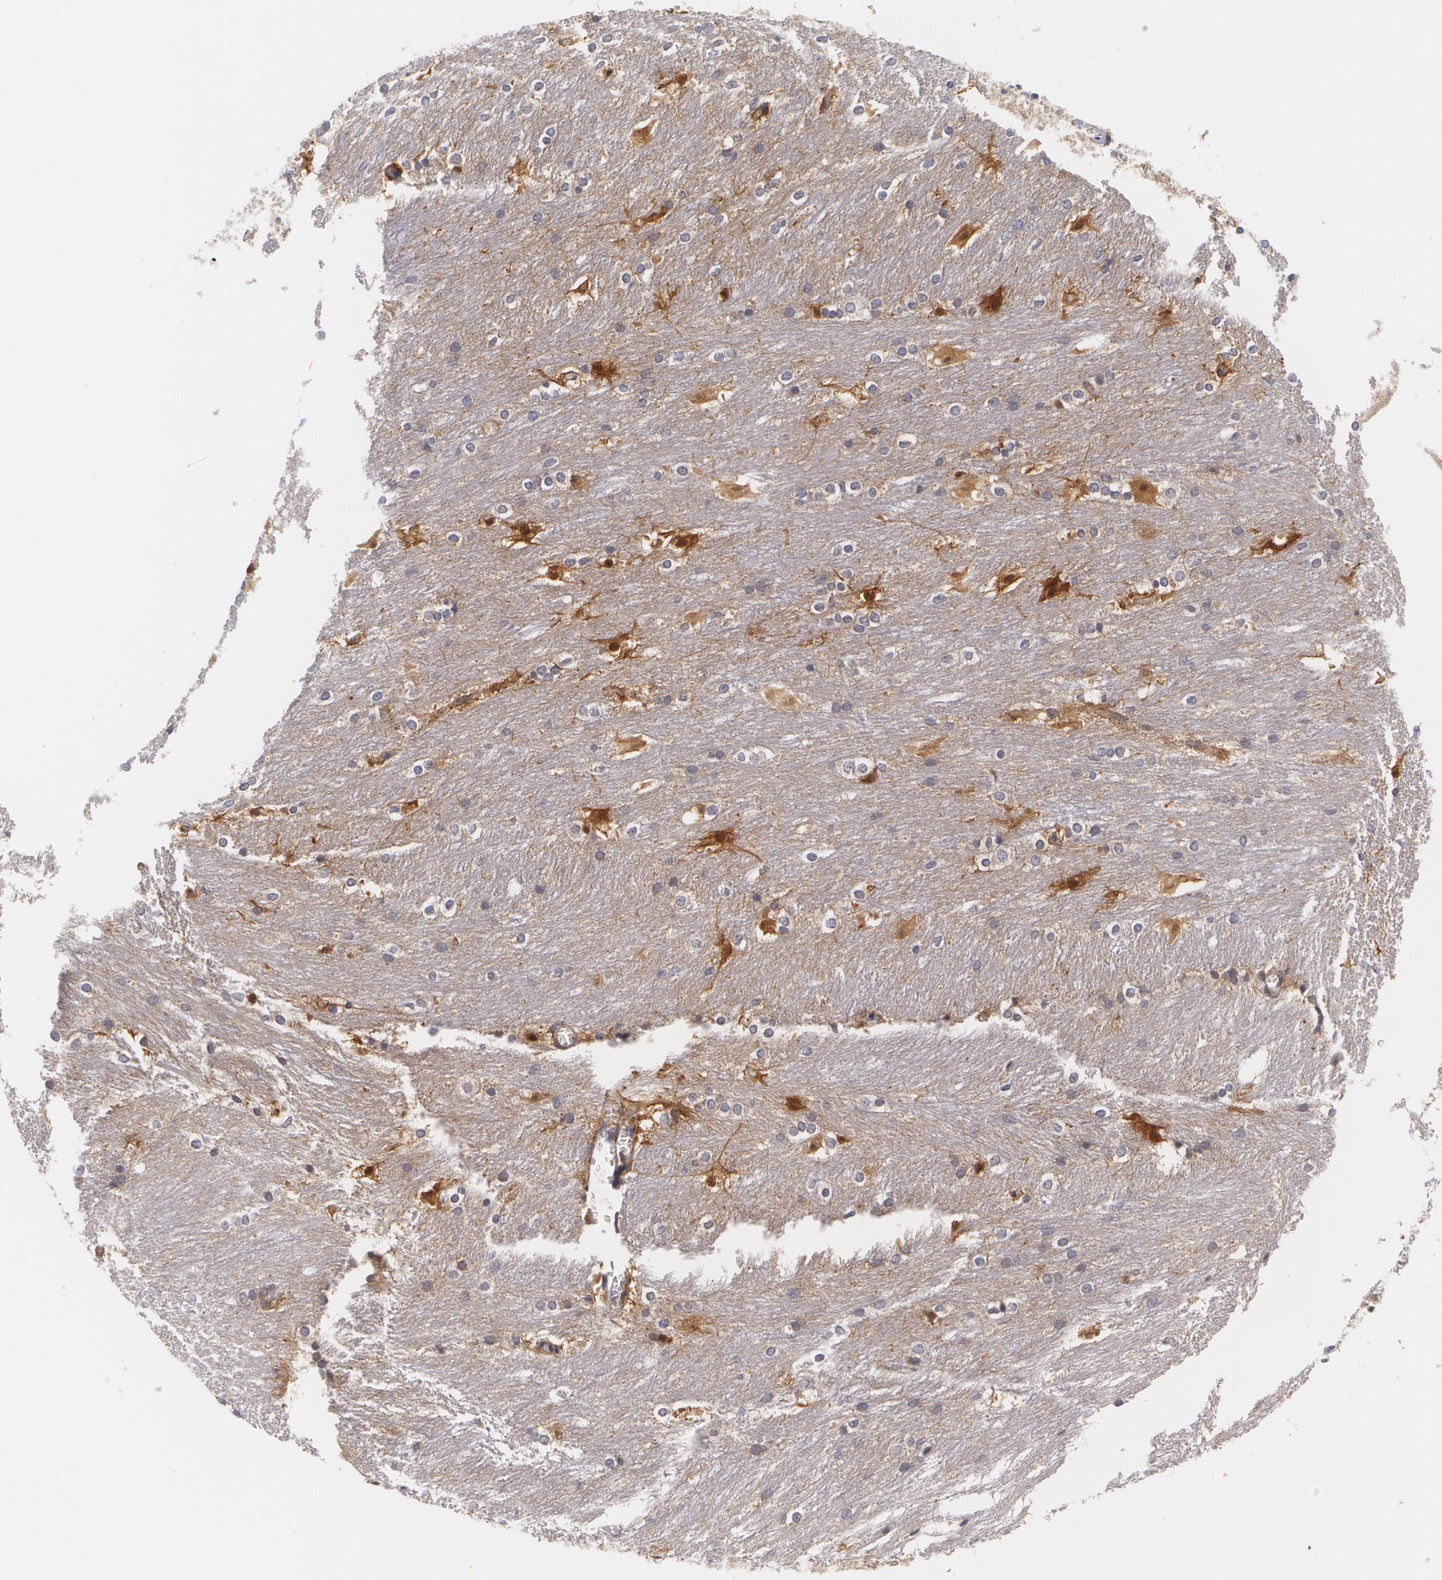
{"staining": {"intensity": "moderate", "quantity": ">75%", "location": "cytoplasmic/membranous"}, "tissue": "caudate", "cell_type": "Glial cells", "image_type": "normal", "snomed": [{"axis": "morphology", "description": "Normal tissue, NOS"}, {"axis": "topography", "description": "Lateral ventricle wall"}], "caption": "A histopathology image showing moderate cytoplasmic/membranous positivity in about >75% of glial cells in normal caudate, as visualized by brown immunohistochemical staining.", "gene": "CASK", "patient": {"sex": "female", "age": 19}}